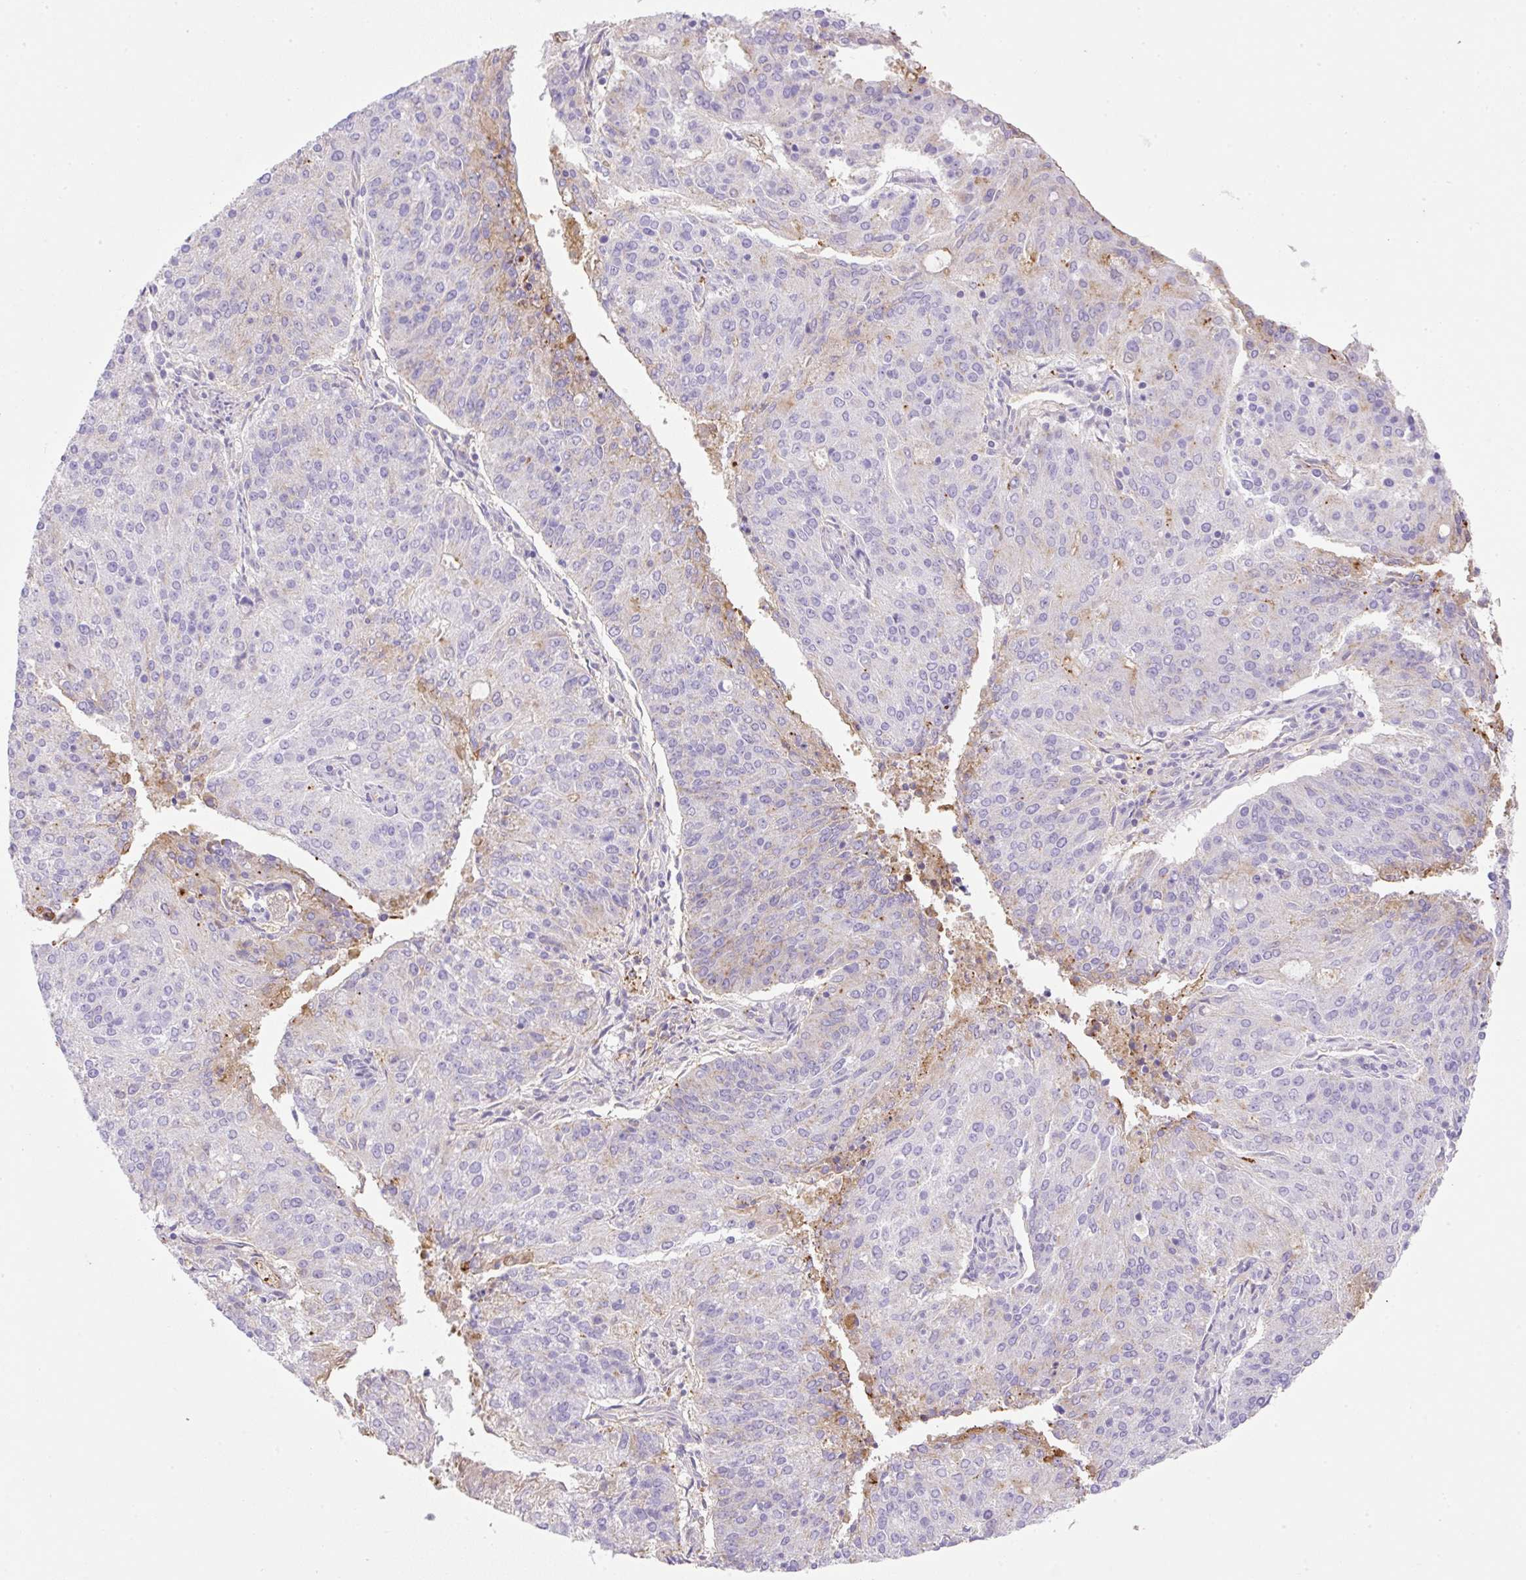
{"staining": {"intensity": "weak", "quantity": "<25%", "location": "cytoplasmic/membranous"}, "tissue": "endometrial cancer", "cell_type": "Tumor cells", "image_type": "cancer", "snomed": [{"axis": "morphology", "description": "Adenocarcinoma, NOS"}, {"axis": "topography", "description": "Endometrium"}], "caption": "This is a image of immunohistochemistry staining of endometrial cancer (adenocarcinoma), which shows no staining in tumor cells.", "gene": "TDRD15", "patient": {"sex": "female", "age": 82}}